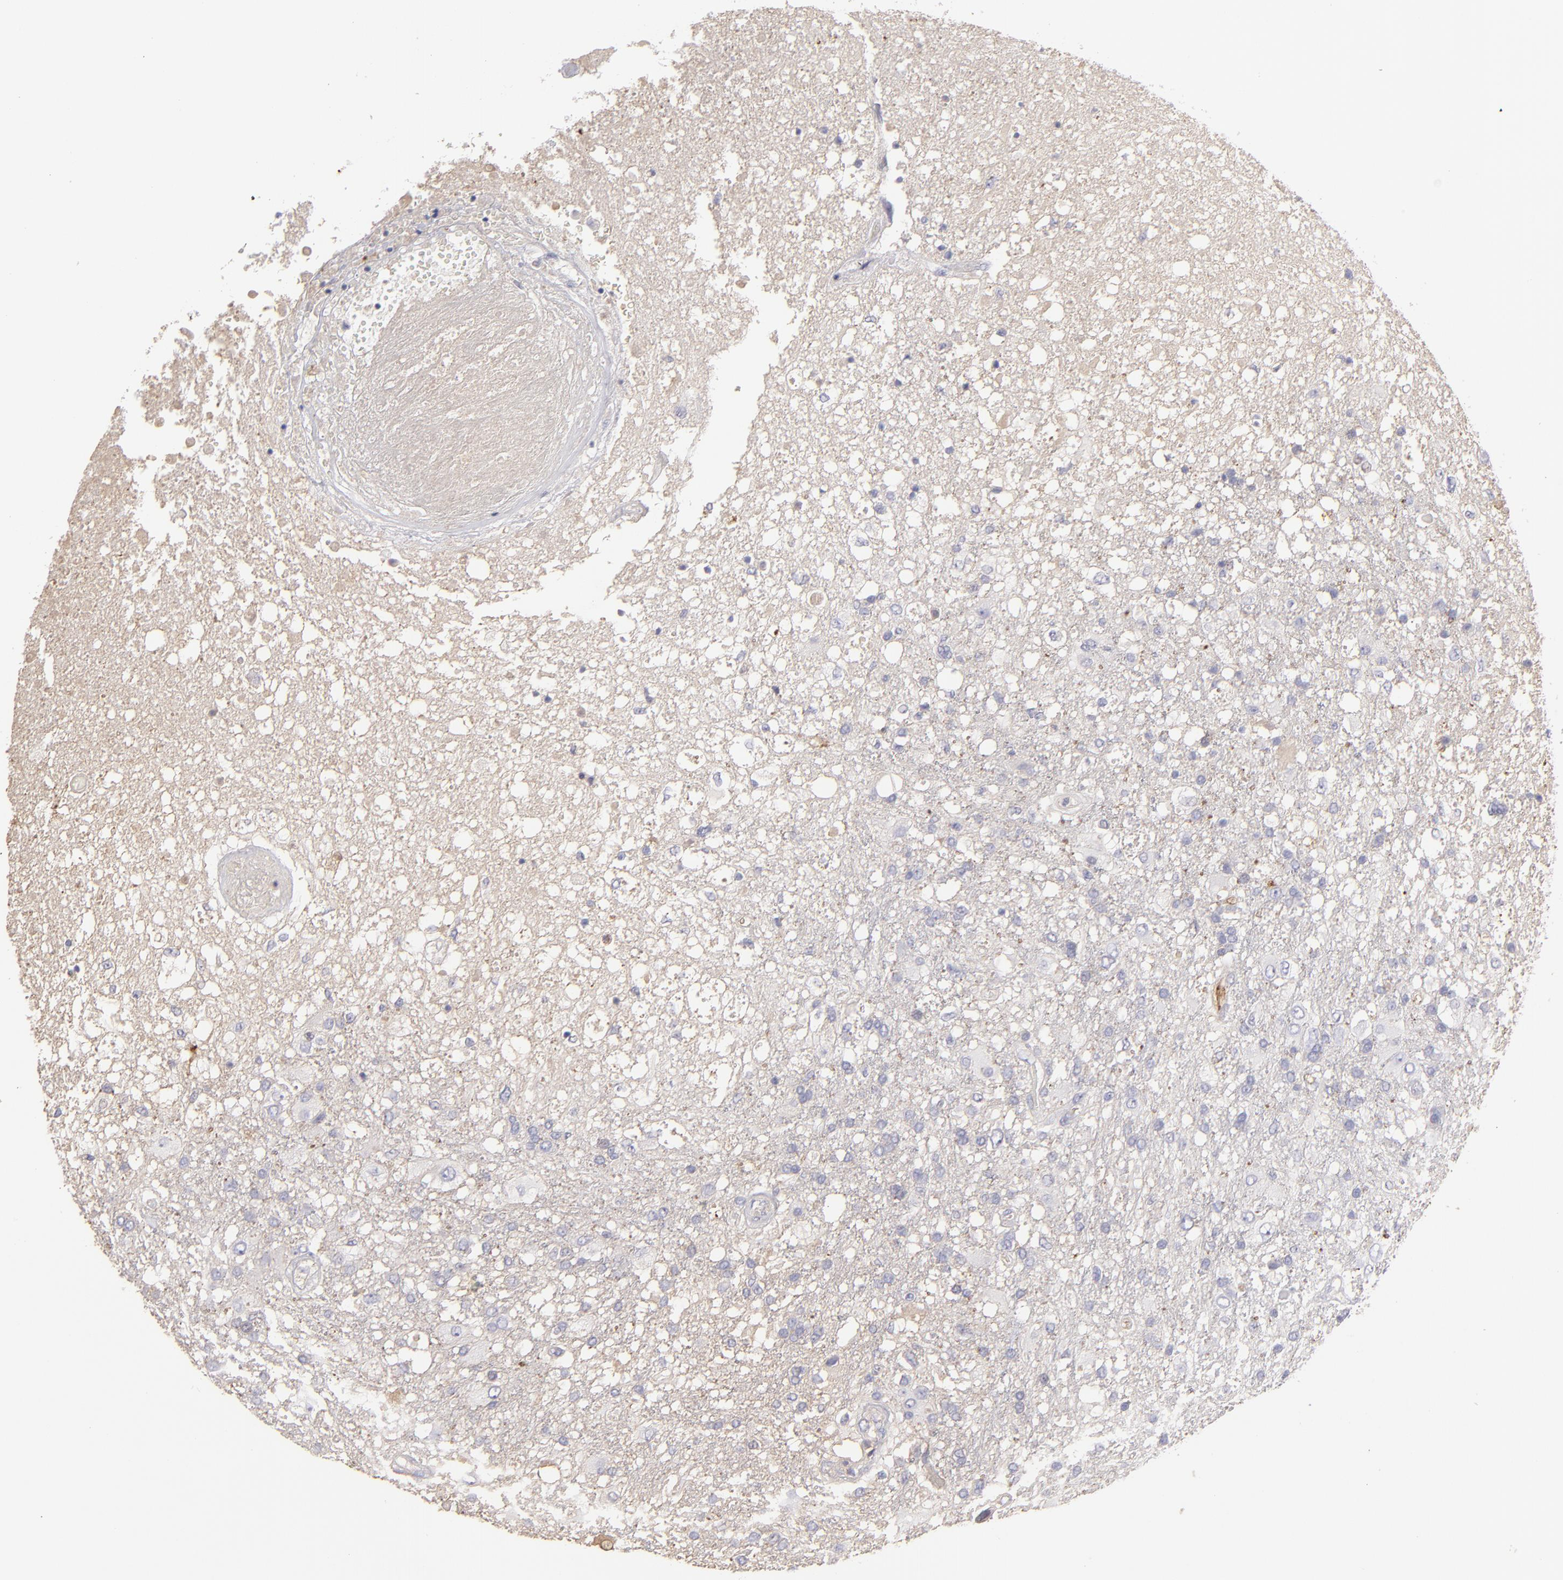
{"staining": {"intensity": "negative", "quantity": "none", "location": "none"}, "tissue": "glioma", "cell_type": "Tumor cells", "image_type": "cancer", "snomed": [{"axis": "morphology", "description": "Glioma, malignant, High grade"}, {"axis": "topography", "description": "Cerebral cortex"}], "caption": "Glioma stained for a protein using immunohistochemistry (IHC) displays no positivity tumor cells.", "gene": "ABCC4", "patient": {"sex": "male", "age": 79}}